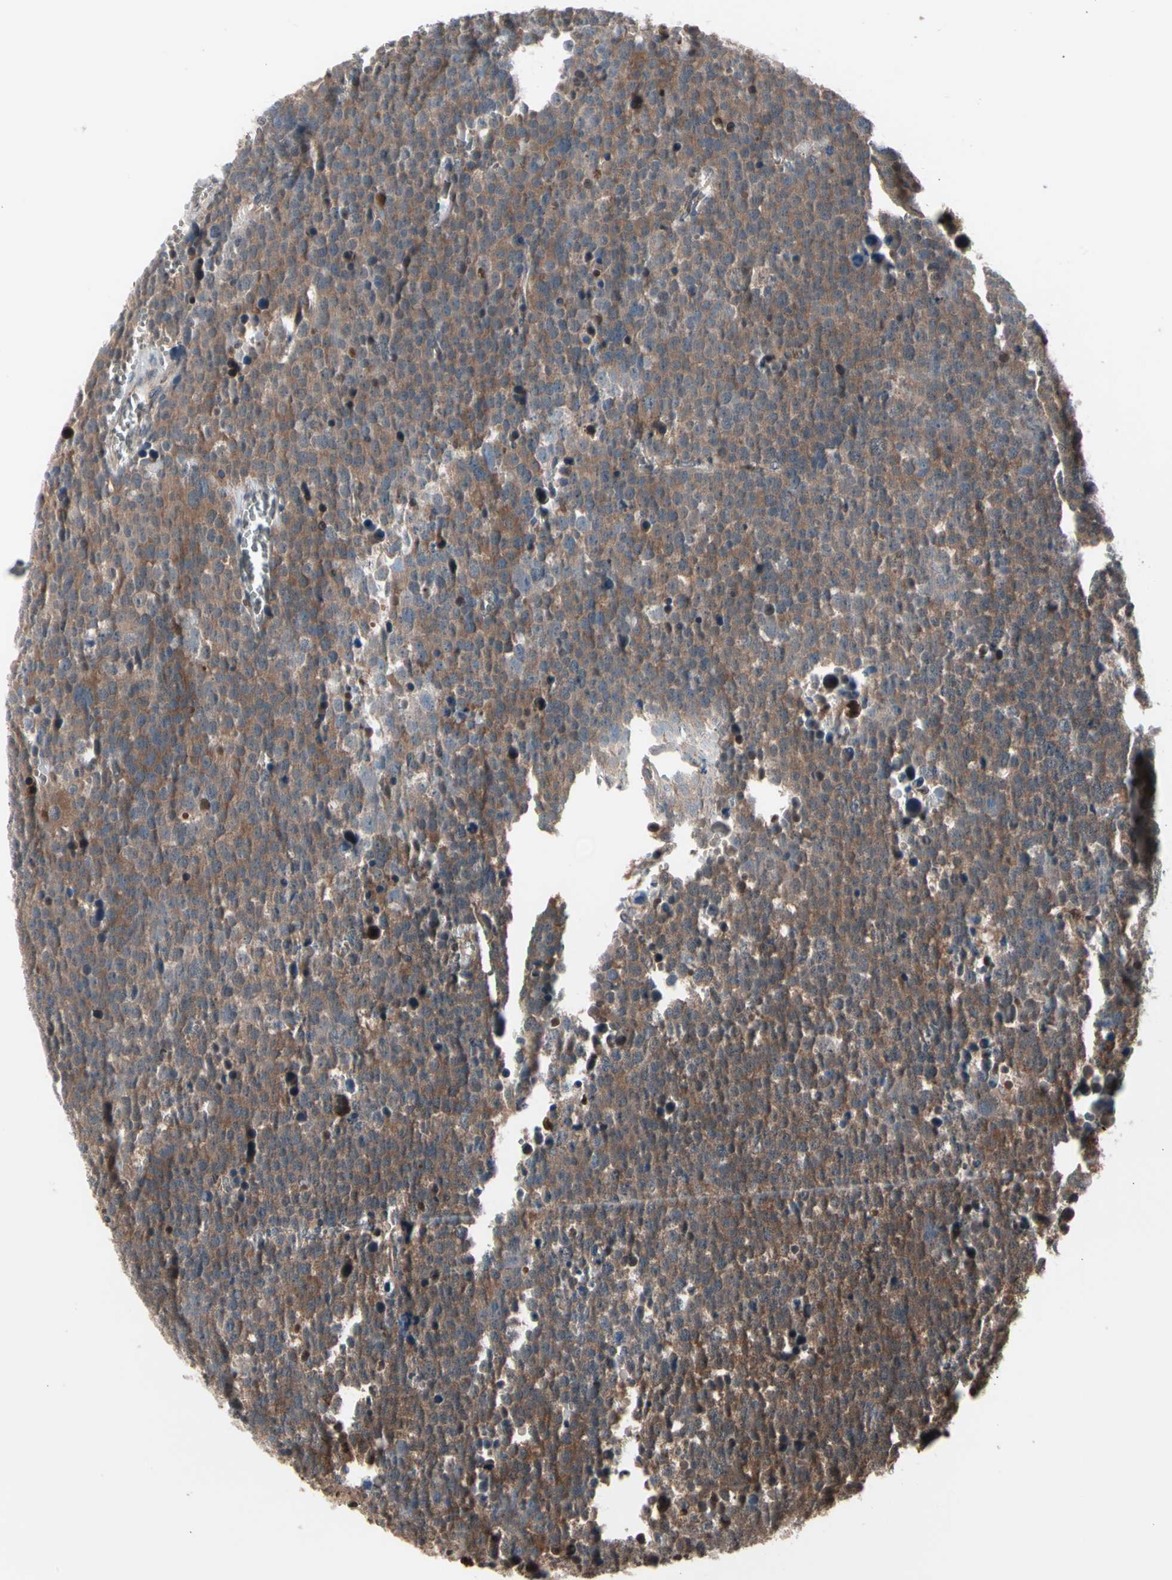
{"staining": {"intensity": "moderate", "quantity": ">75%", "location": "cytoplasmic/membranous"}, "tissue": "testis cancer", "cell_type": "Tumor cells", "image_type": "cancer", "snomed": [{"axis": "morphology", "description": "Seminoma, NOS"}, {"axis": "topography", "description": "Testis"}], "caption": "Seminoma (testis) tissue reveals moderate cytoplasmic/membranous positivity in approximately >75% of tumor cells", "gene": "PSMA2", "patient": {"sex": "male", "age": 71}}